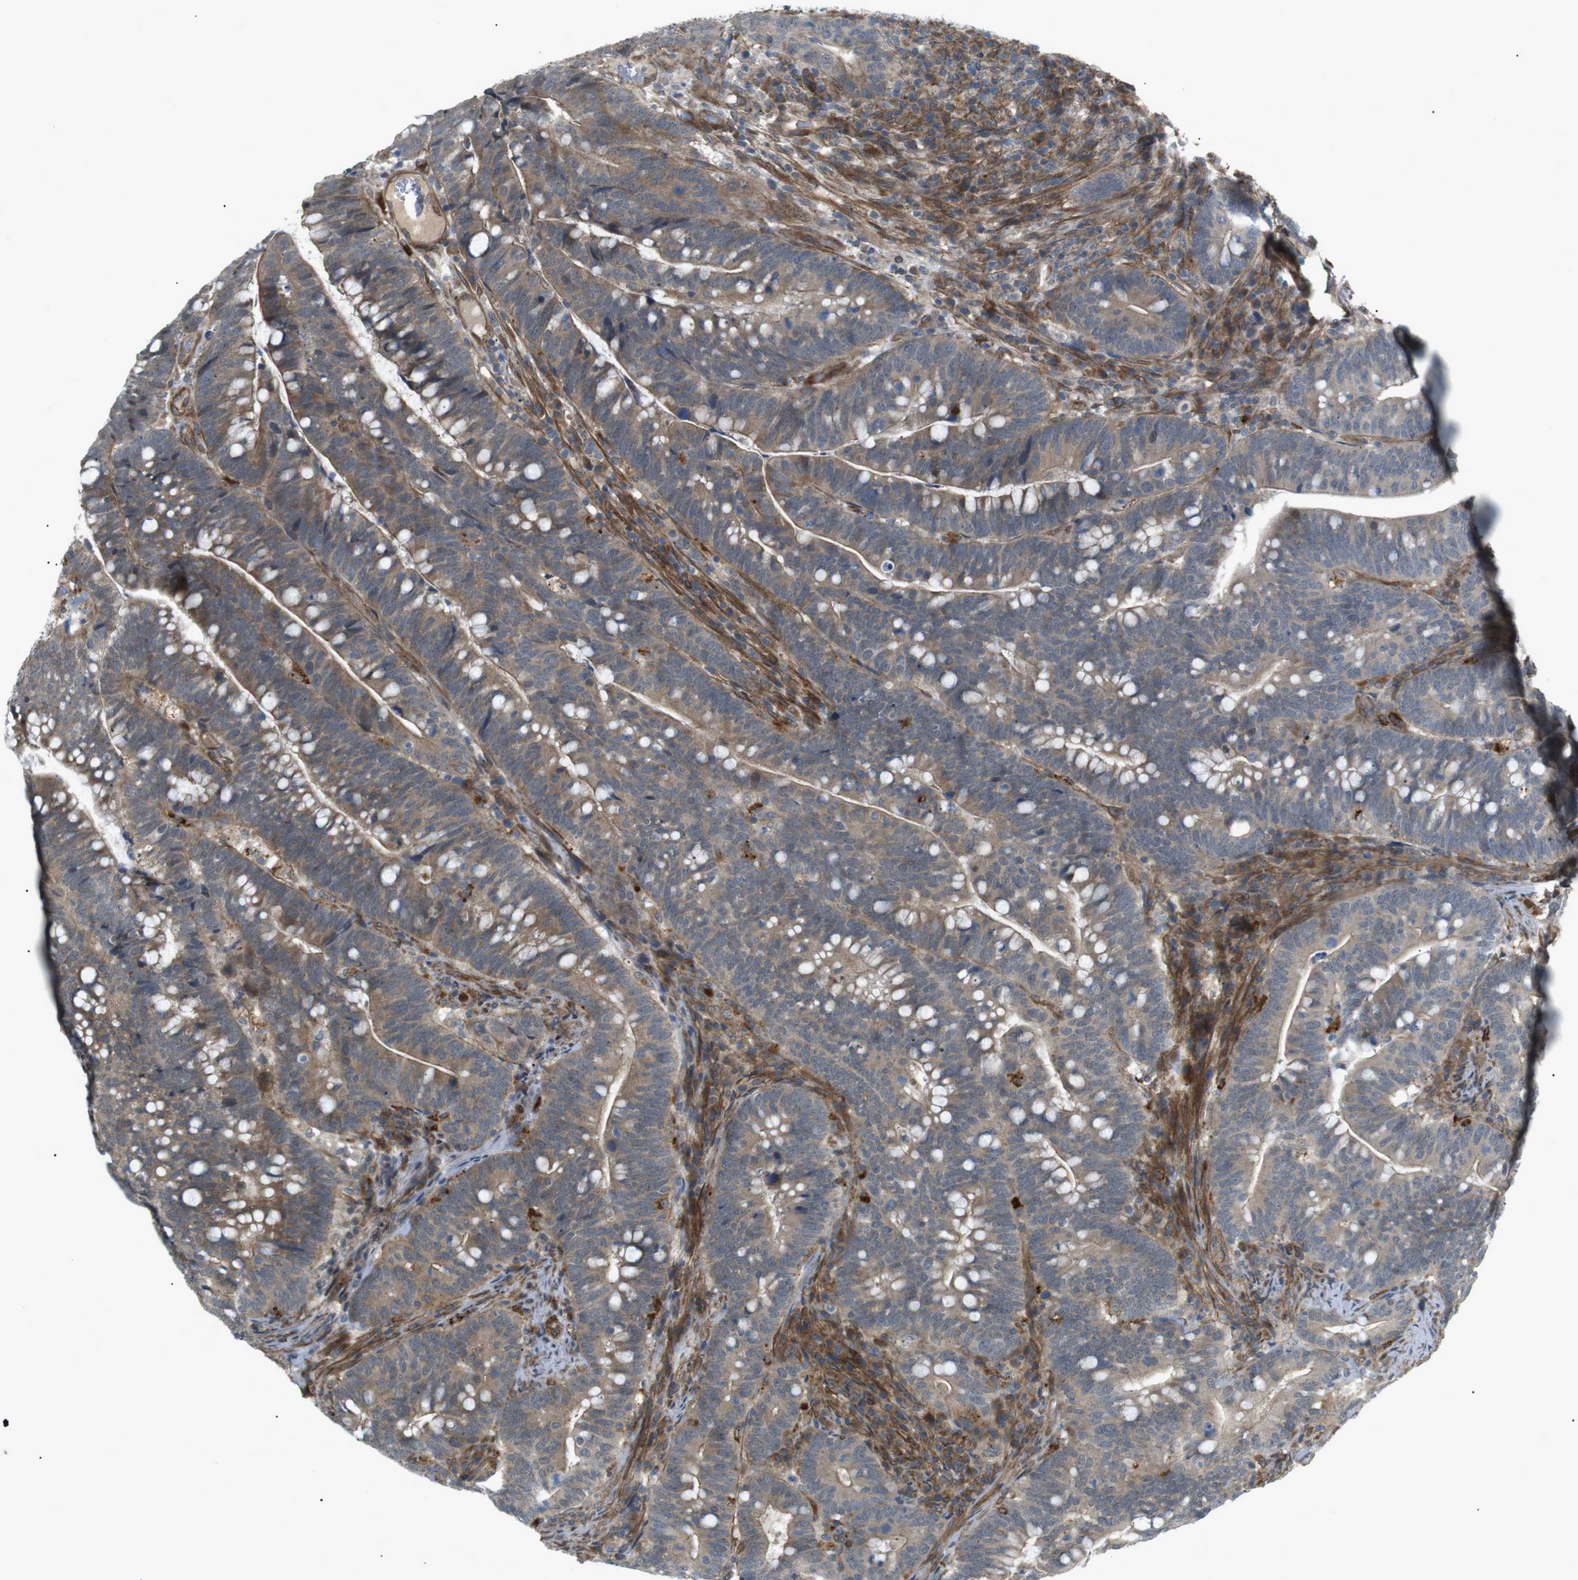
{"staining": {"intensity": "moderate", "quantity": ">75%", "location": "cytoplasmic/membranous"}, "tissue": "colorectal cancer", "cell_type": "Tumor cells", "image_type": "cancer", "snomed": [{"axis": "morphology", "description": "Normal tissue, NOS"}, {"axis": "morphology", "description": "Adenocarcinoma, NOS"}, {"axis": "topography", "description": "Colon"}], "caption": "Colorectal cancer (adenocarcinoma) stained with a protein marker exhibits moderate staining in tumor cells.", "gene": "KANK2", "patient": {"sex": "female", "age": 66}}